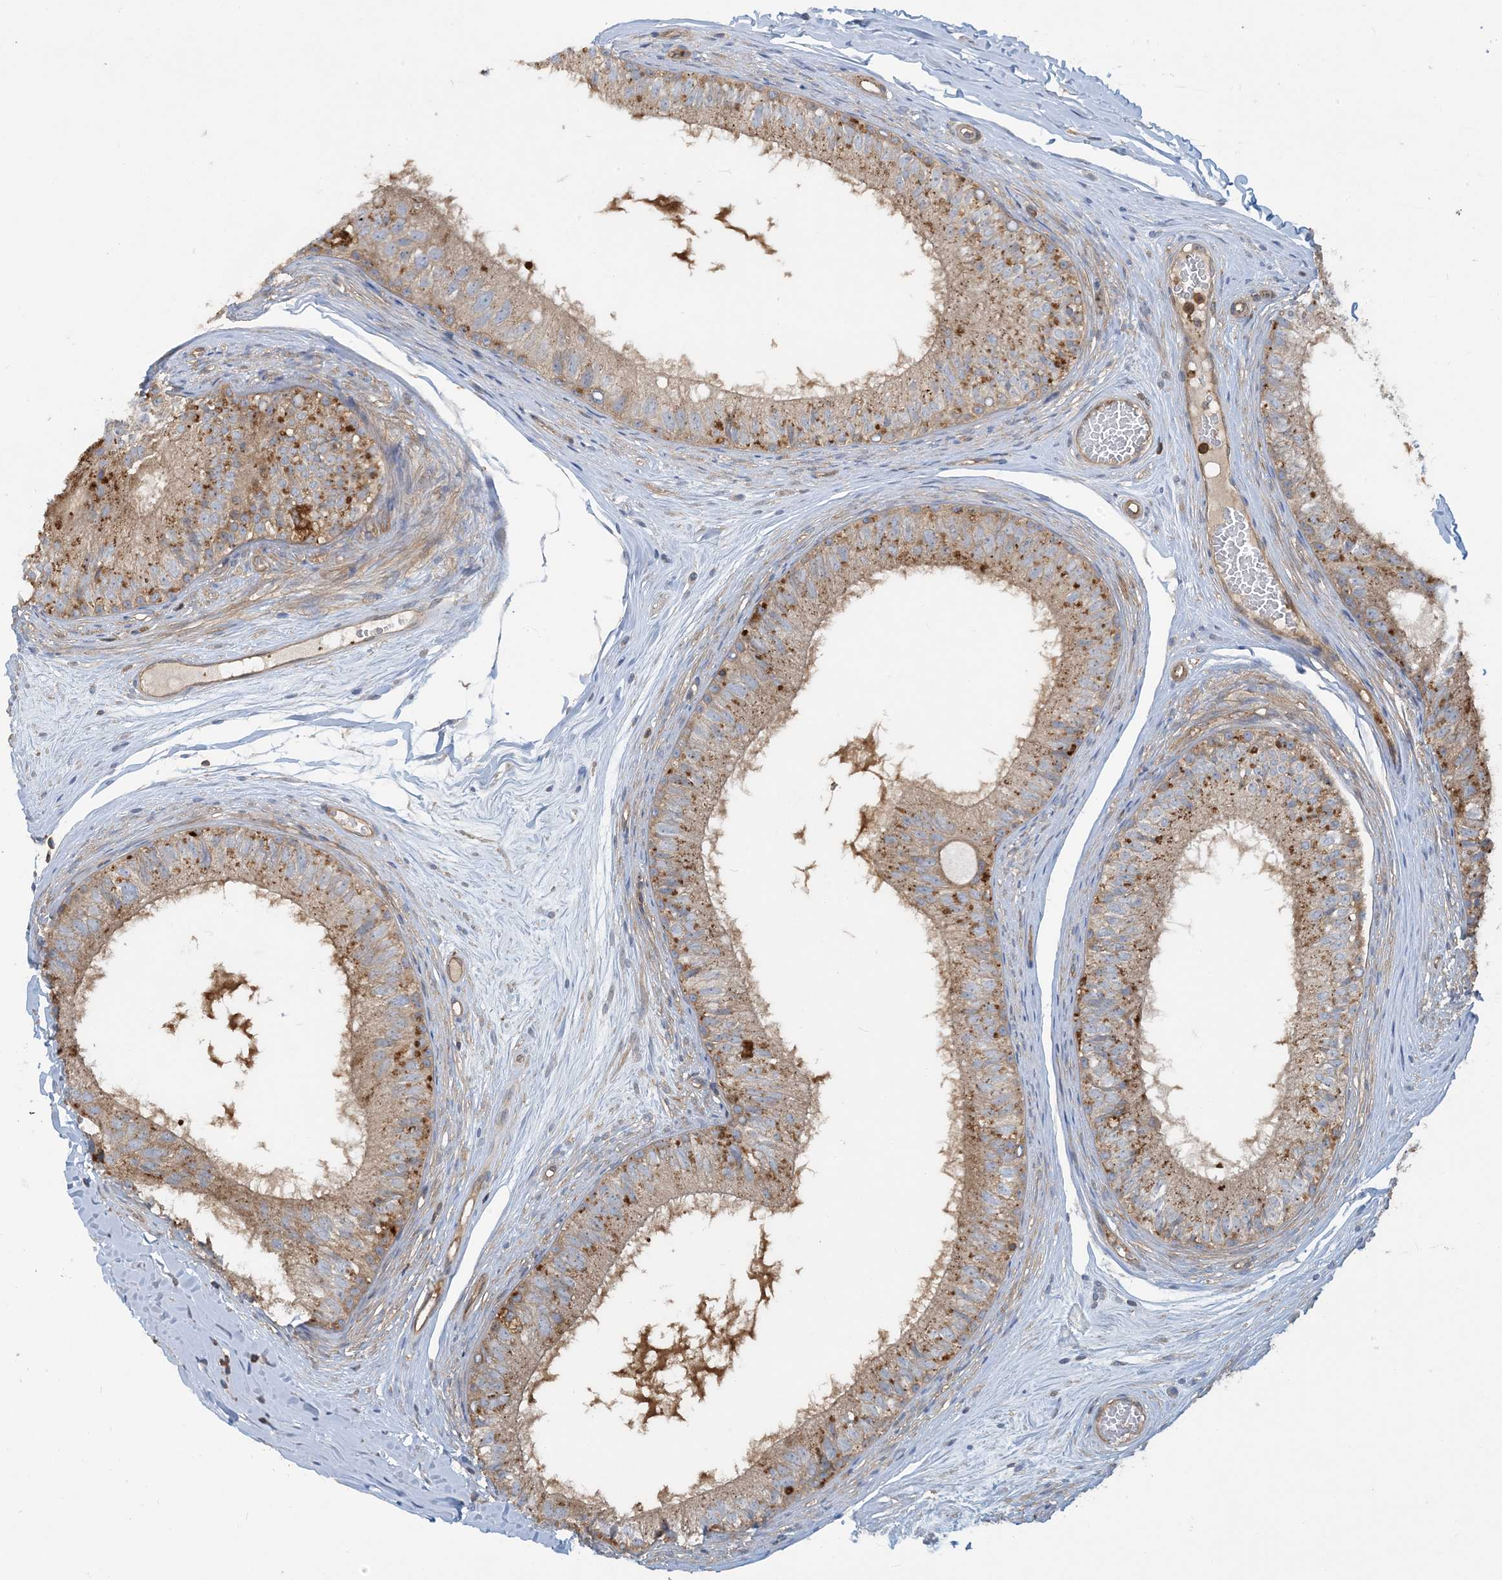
{"staining": {"intensity": "weak", "quantity": ">75%", "location": "cytoplasmic/membranous"}, "tissue": "epididymis", "cell_type": "Glandular cells", "image_type": "normal", "snomed": [{"axis": "morphology", "description": "Normal tissue, NOS"}, {"axis": "morphology", "description": "Seminoma in situ"}, {"axis": "topography", "description": "Testis"}, {"axis": "topography", "description": "Epididymis"}], "caption": "Weak cytoplasmic/membranous staining is identified in about >75% of glandular cells in unremarkable epididymis. The staining is performed using DAB brown chromogen to label protein expression. The nuclei are counter-stained blue using hematoxylin.", "gene": "SFMBT2", "patient": {"sex": "male", "age": 28}}